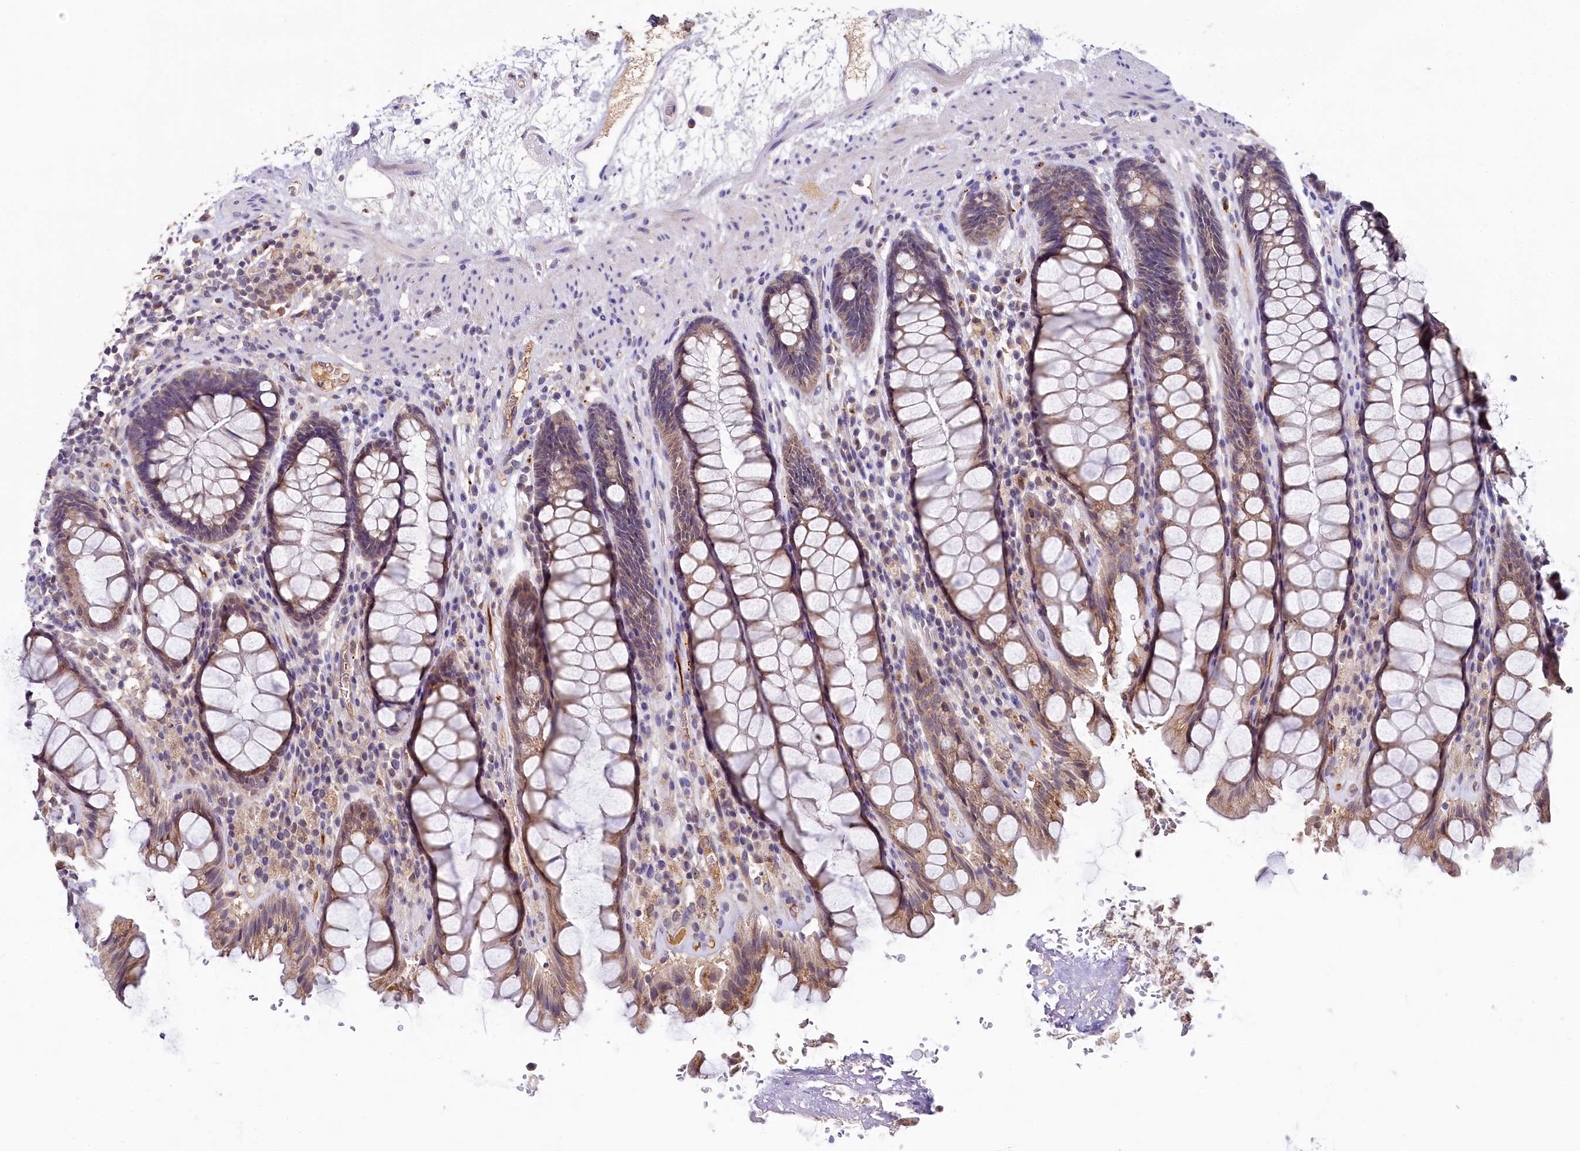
{"staining": {"intensity": "moderate", "quantity": ">75%", "location": "cytoplasmic/membranous"}, "tissue": "rectum", "cell_type": "Glandular cells", "image_type": "normal", "snomed": [{"axis": "morphology", "description": "Normal tissue, NOS"}, {"axis": "topography", "description": "Rectum"}], "caption": "Protein staining reveals moderate cytoplasmic/membranous staining in about >75% of glandular cells in unremarkable rectum.", "gene": "SPINK9", "patient": {"sex": "male", "age": 64}}